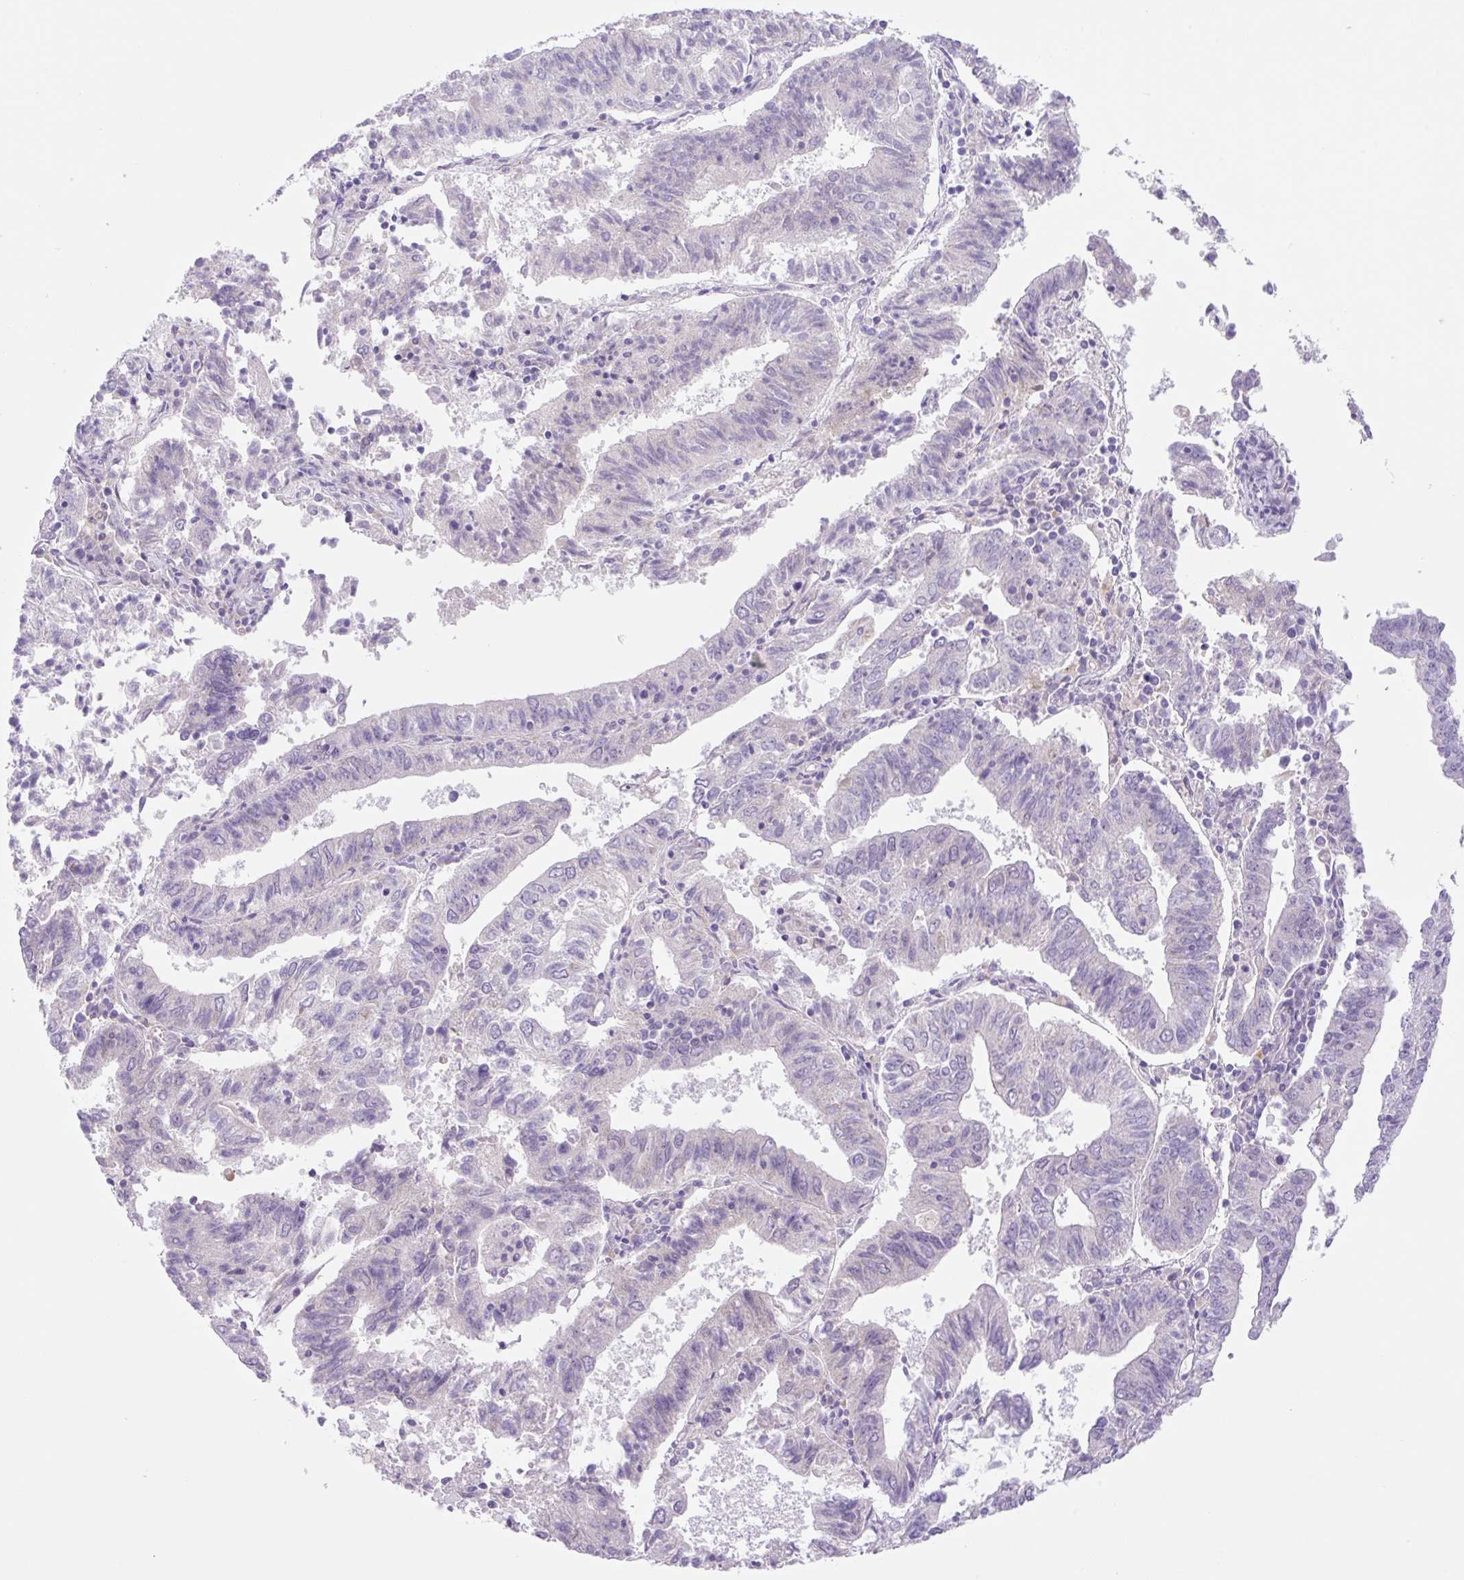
{"staining": {"intensity": "negative", "quantity": "none", "location": "none"}, "tissue": "endometrial cancer", "cell_type": "Tumor cells", "image_type": "cancer", "snomed": [{"axis": "morphology", "description": "Adenocarcinoma, NOS"}, {"axis": "topography", "description": "Endometrium"}], "caption": "Human adenocarcinoma (endometrial) stained for a protein using immunohistochemistry reveals no staining in tumor cells.", "gene": "CAMK2B", "patient": {"sex": "female", "age": 82}}